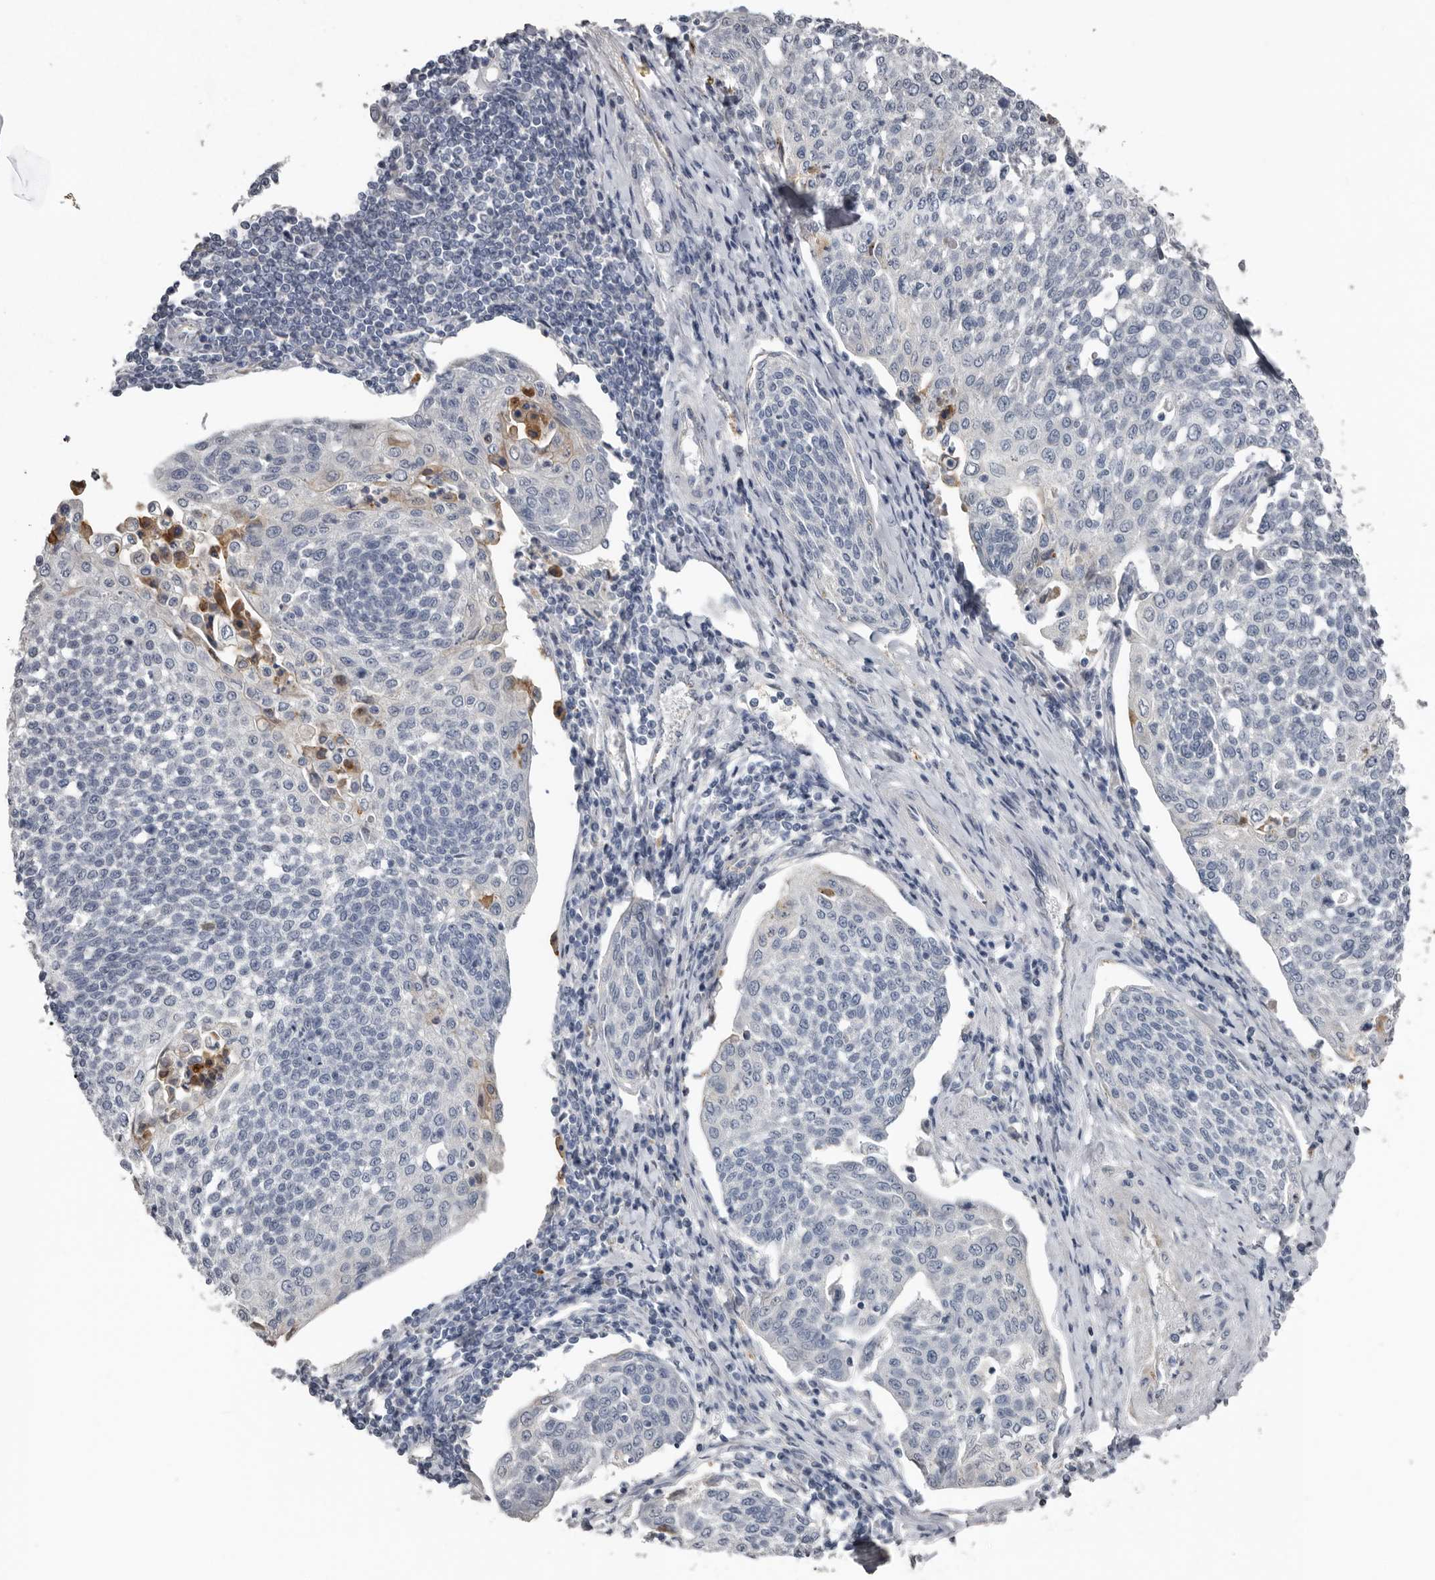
{"staining": {"intensity": "negative", "quantity": "none", "location": "none"}, "tissue": "cervical cancer", "cell_type": "Tumor cells", "image_type": "cancer", "snomed": [{"axis": "morphology", "description": "Squamous cell carcinoma, NOS"}, {"axis": "topography", "description": "Cervix"}], "caption": "Immunohistochemical staining of human cervical cancer (squamous cell carcinoma) shows no significant staining in tumor cells.", "gene": "FABP7", "patient": {"sex": "female", "age": 34}}